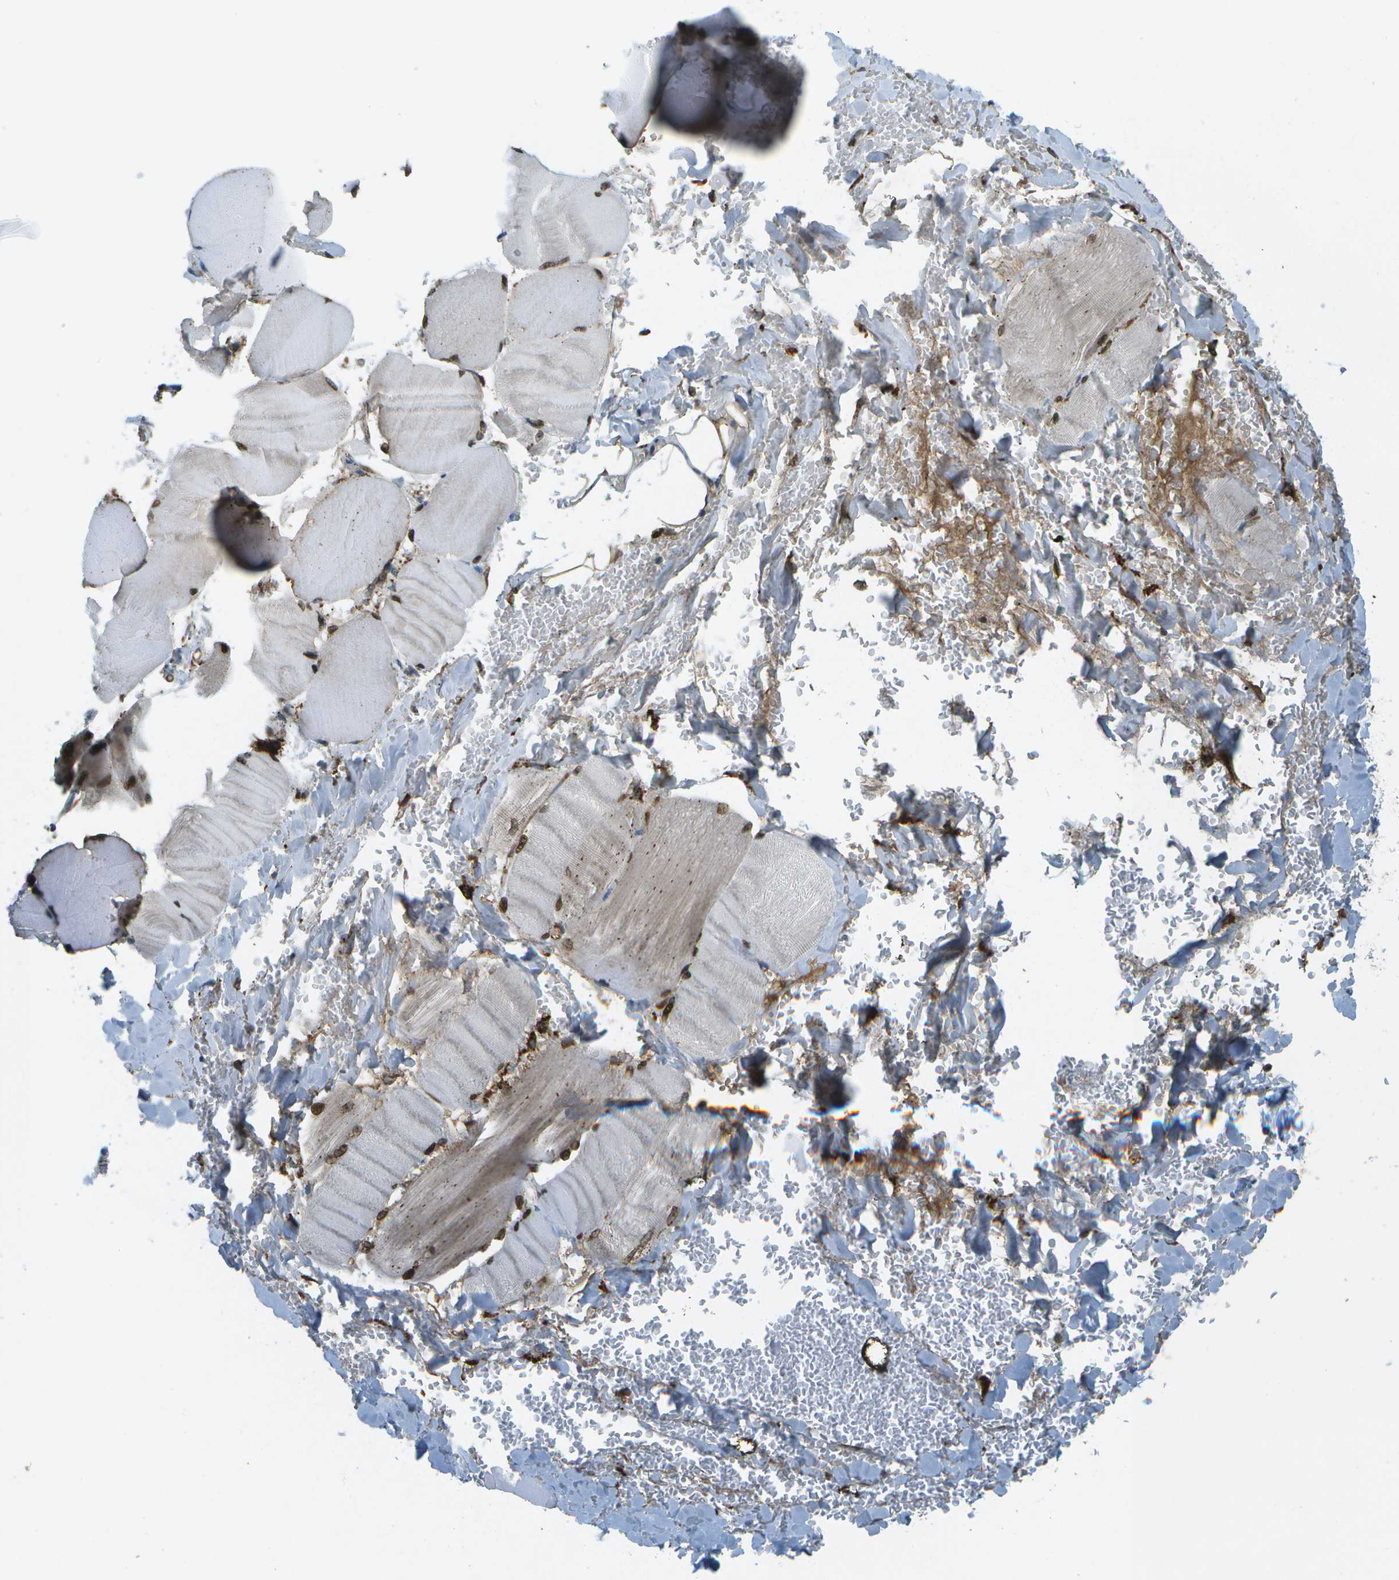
{"staining": {"intensity": "strong", "quantity": ">75%", "location": "nuclear"}, "tissue": "skeletal muscle", "cell_type": "Myocytes", "image_type": "normal", "snomed": [{"axis": "morphology", "description": "Normal tissue, NOS"}, {"axis": "topography", "description": "Skin"}, {"axis": "topography", "description": "Skeletal muscle"}], "caption": "Immunohistochemistry photomicrograph of normal skeletal muscle: human skeletal muscle stained using immunohistochemistry reveals high levels of strong protein expression localized specifically in the nuclear of myocytes, appearing as a nuclear brown color.", "gene": "USP30", "patient": {"sex": "male", "age": 83}}